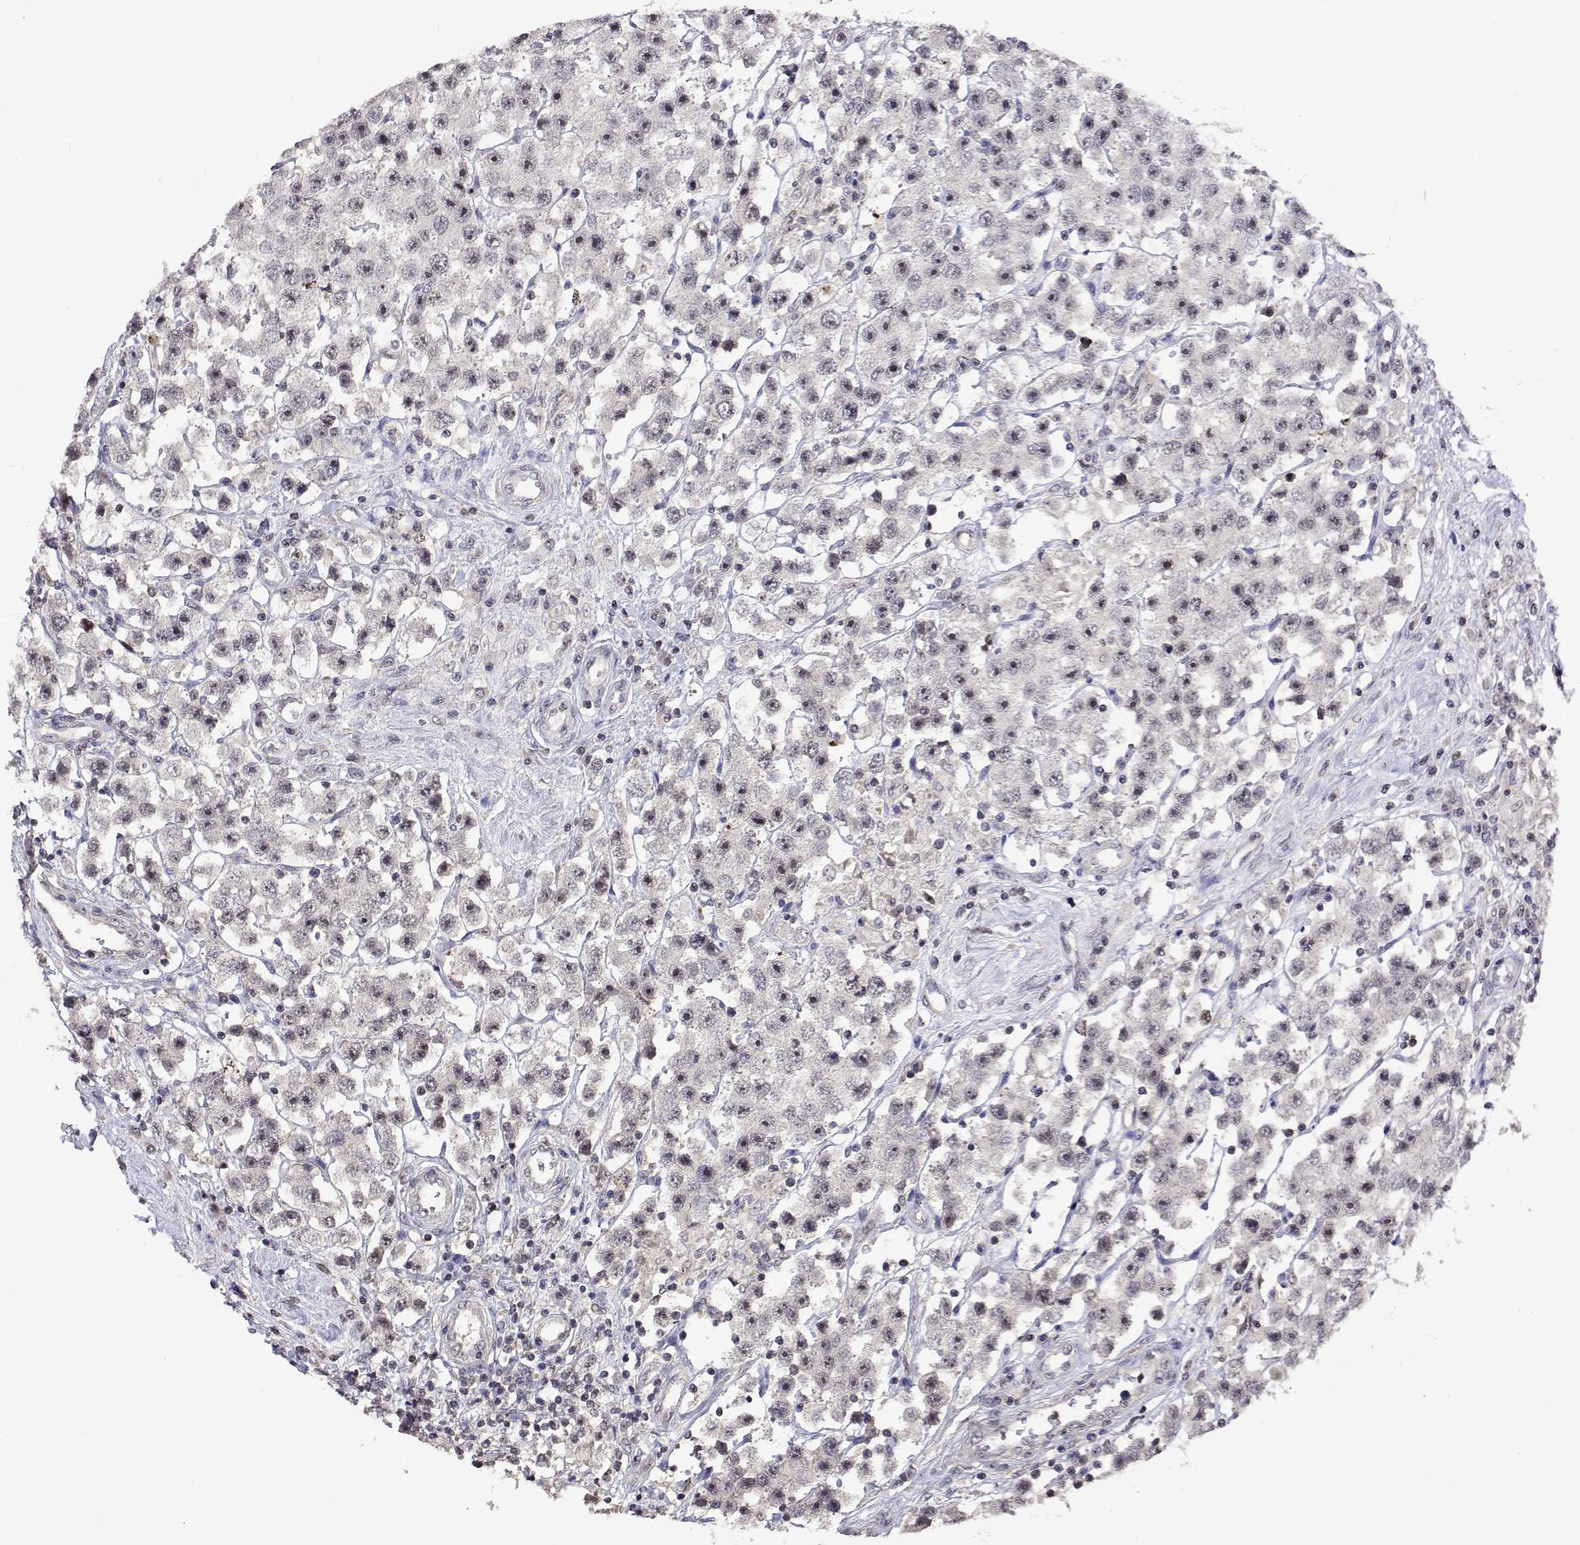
{"staining": {"intensity": "weak", "quantity": "<25%", "location": "nuclear"}, "tissue": "testis cancer", "cell_type": "Tumor cells", "image_type": "cancer", "snomed": [{"axis": "morphology", "description": "Seminoma, NOS"}, {"axis": "topography", "description": "Testis"}], "caption": "High magnification brightfield microscopy of testis seminoma stained with DAB (3,3'-diaminobenzidine) (brown) and counterstained with hematoxylin (blue): tumor cells show no significant staining.", "gene": "NHP2", "patient": {"sex": "male", "age": 45}}